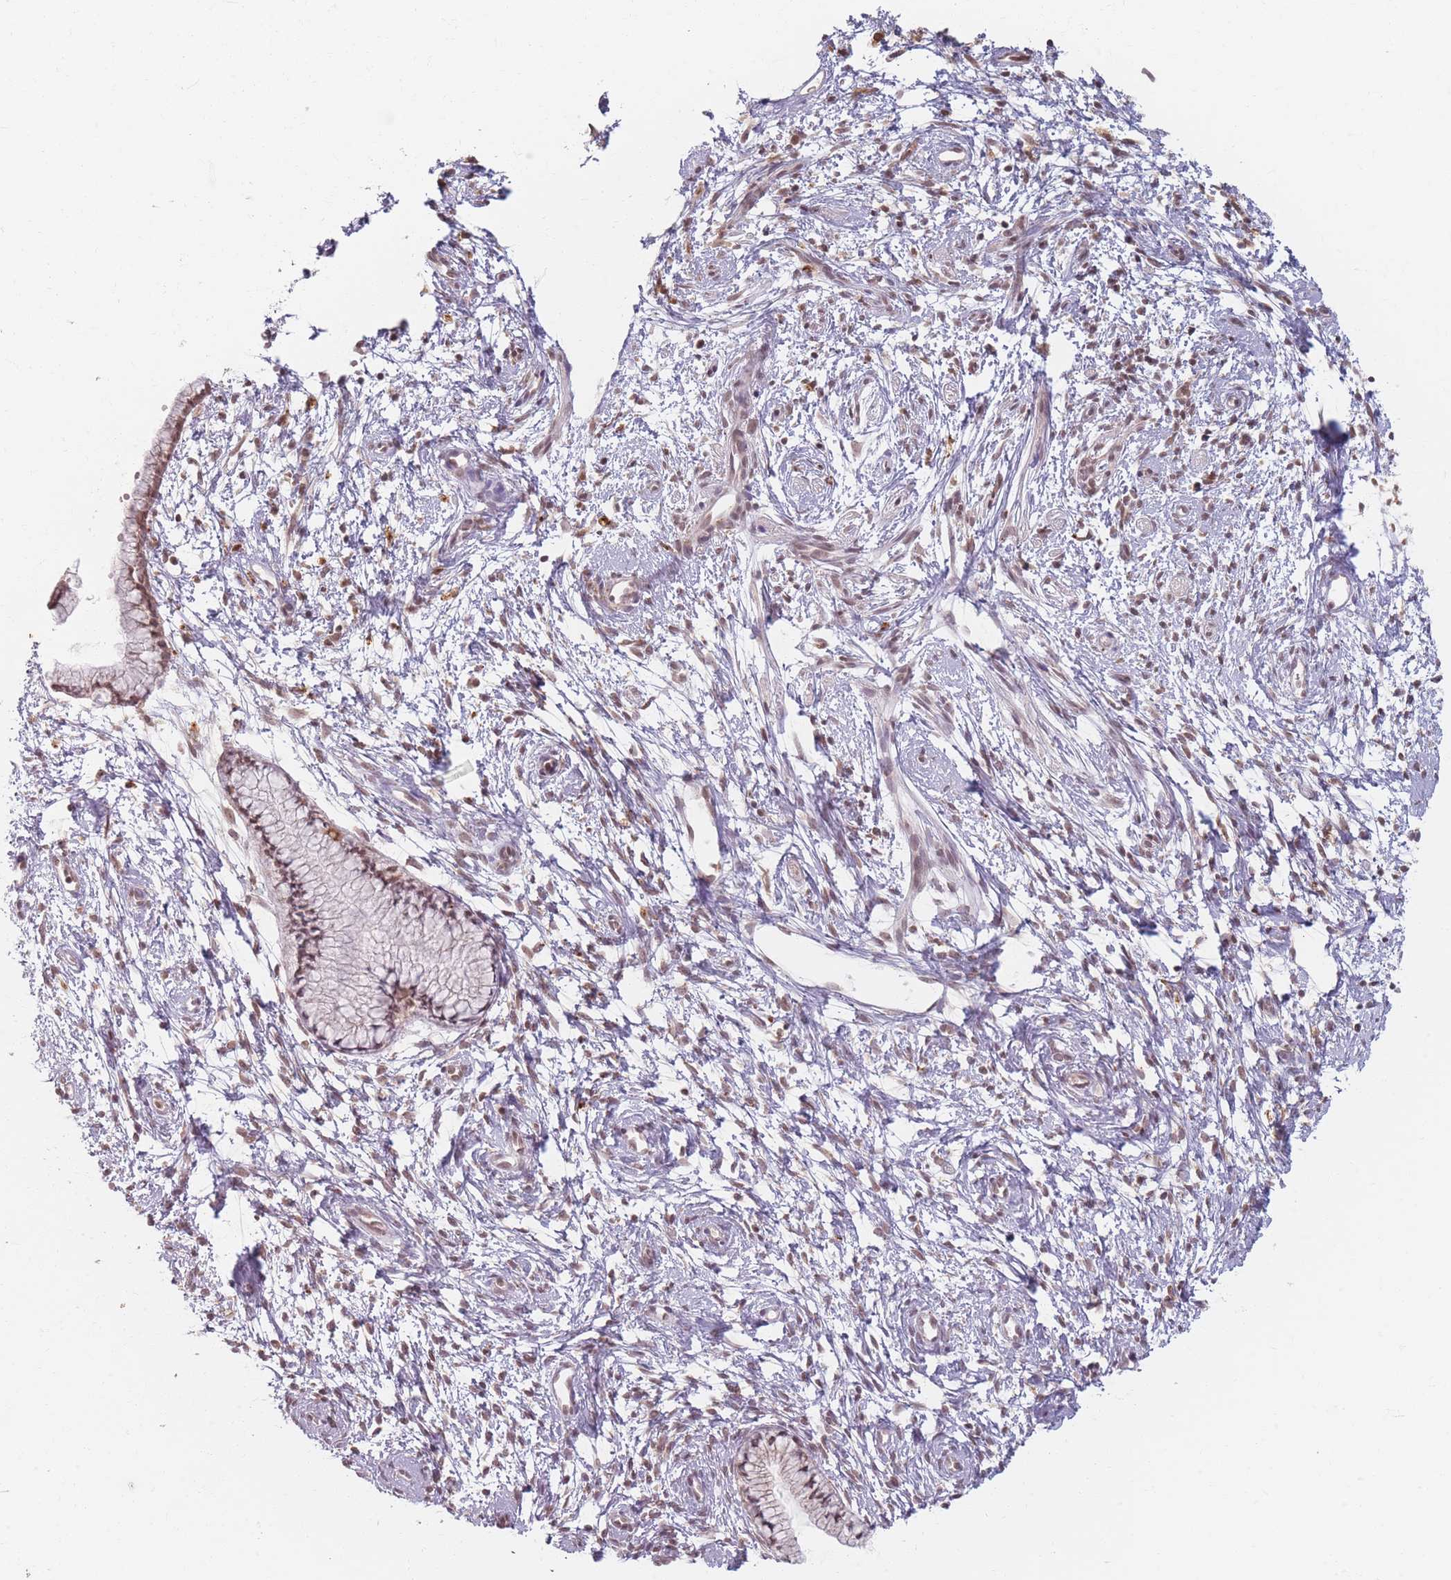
{"staining": {"intensity": "weak", "quantity": "25%-75%", "location": "nuclear"}, "tissue": "cervix", "cell_type": "Glandular cells", "image_type": "normal", "snomed": [{"axis": "morphology", "description": "Normal tissue, NOS"}, {"axis": "topography", "description": "Cervix"}], "caption": "Weak nuclear protein staining is seen in about 25%-75% of glandular cells in cervix.", "gene": "SPATA45", "patient": {"sex": "female", "age": 57}}